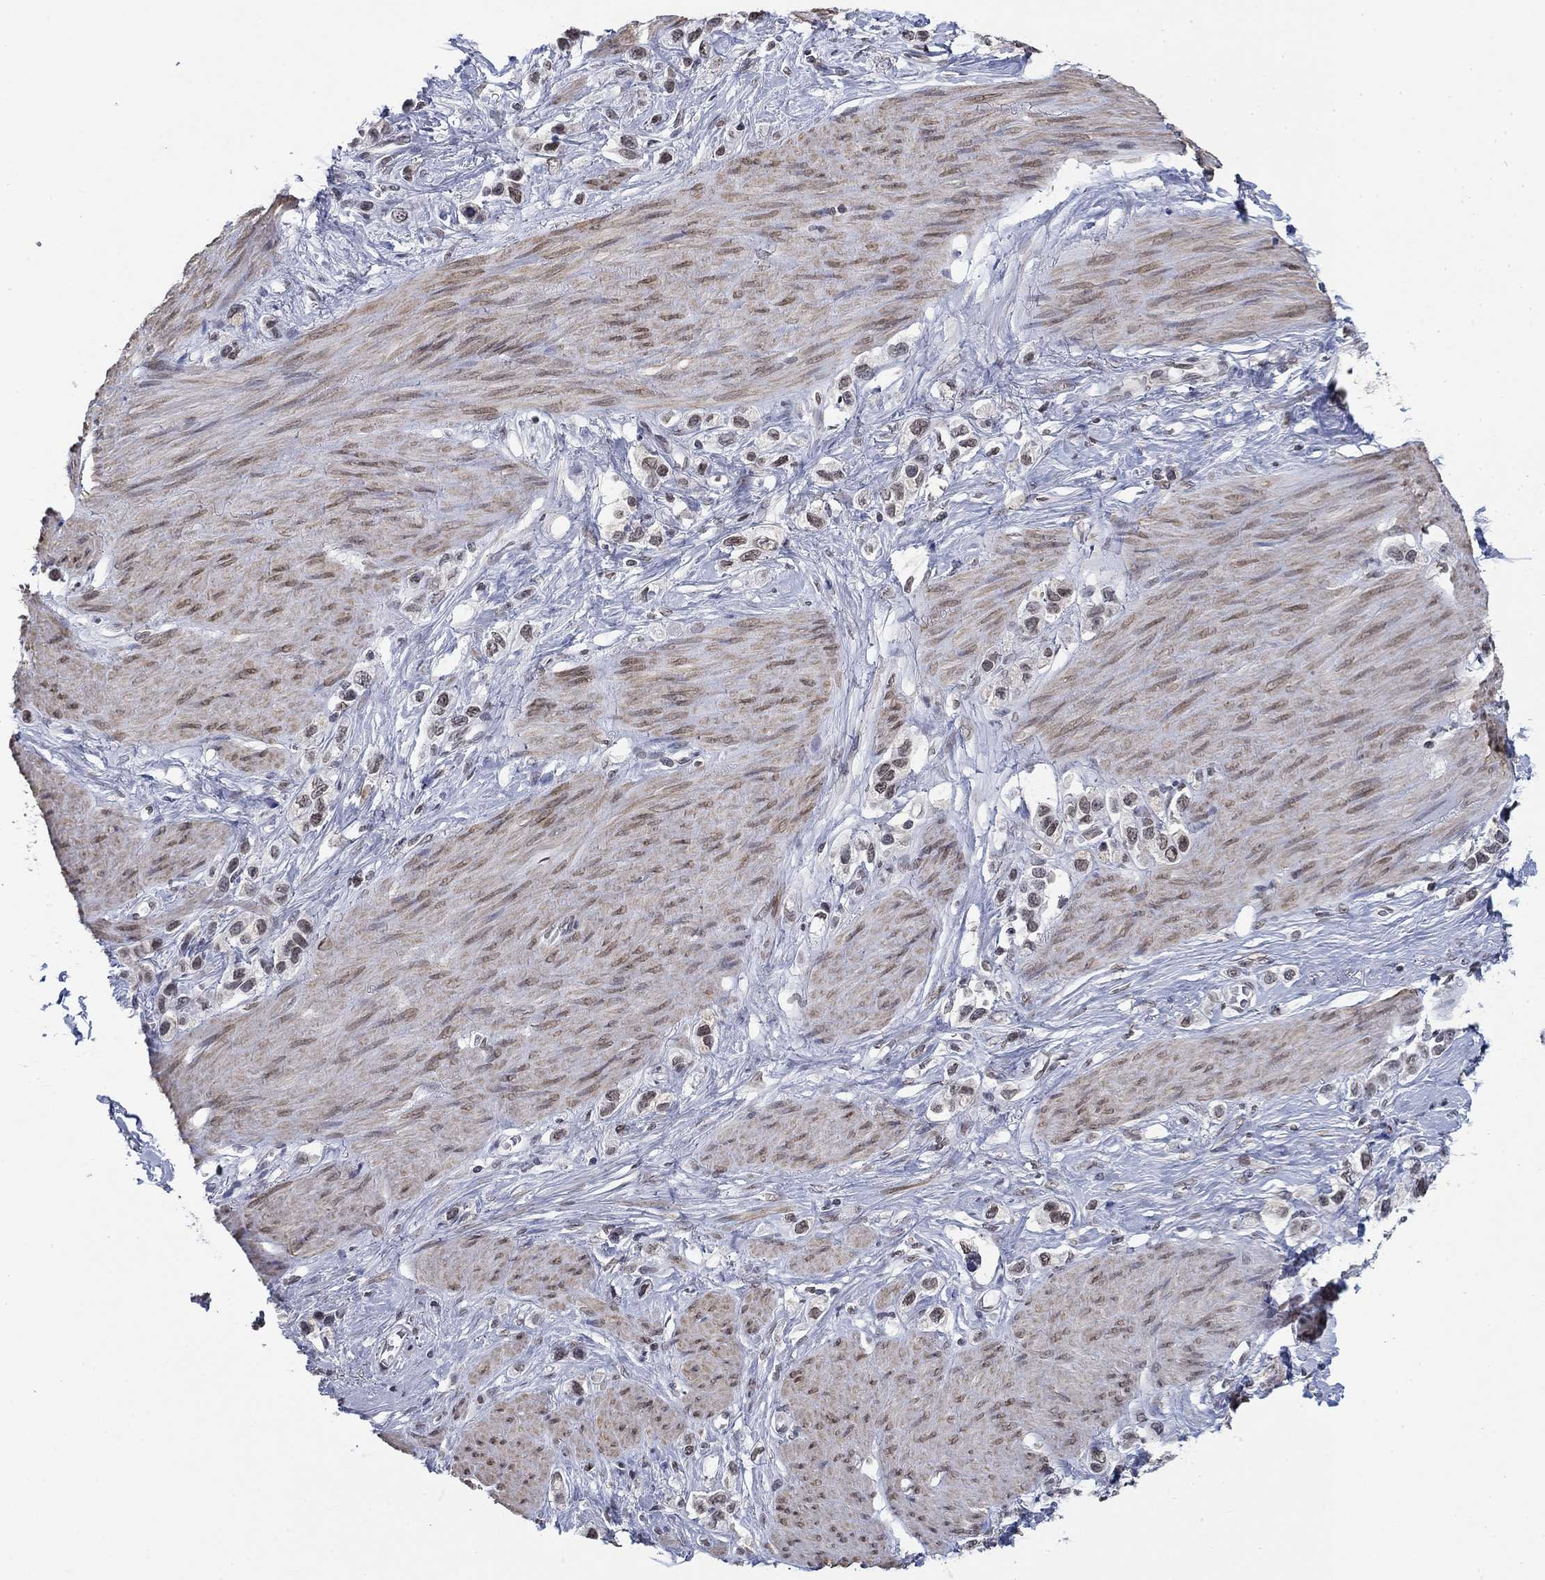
{"staining": {"intensity": "weak", "quantity": "25%-75%", "location": "nuclear"}, "tissue": "stomach cancer", "cell_type": "Tumor cells", "image_type": "cancer", "snomed": [{"axis": "morphology", "description": "Normal tissue, NOS"}, {"axis": "morphology", "description": "Adenocarcinoma, NOS"}, {"axis": "morphology", "description": "Adenocarcinoma, High grade"}, {"axis": "topography", "description": "Stomach, upper"}, {"axis": "topography", "description": "Stomach"}], "caption": "A high-resolution histopathology image shows IHC staining of stomach cancer (adenocarcinoma), which exhibits weak nuclear staining in approximately 25%-75% of tumor cells.", "gene": "TOR1AIP1", "patient": {"sex": "female", "age": 65}}